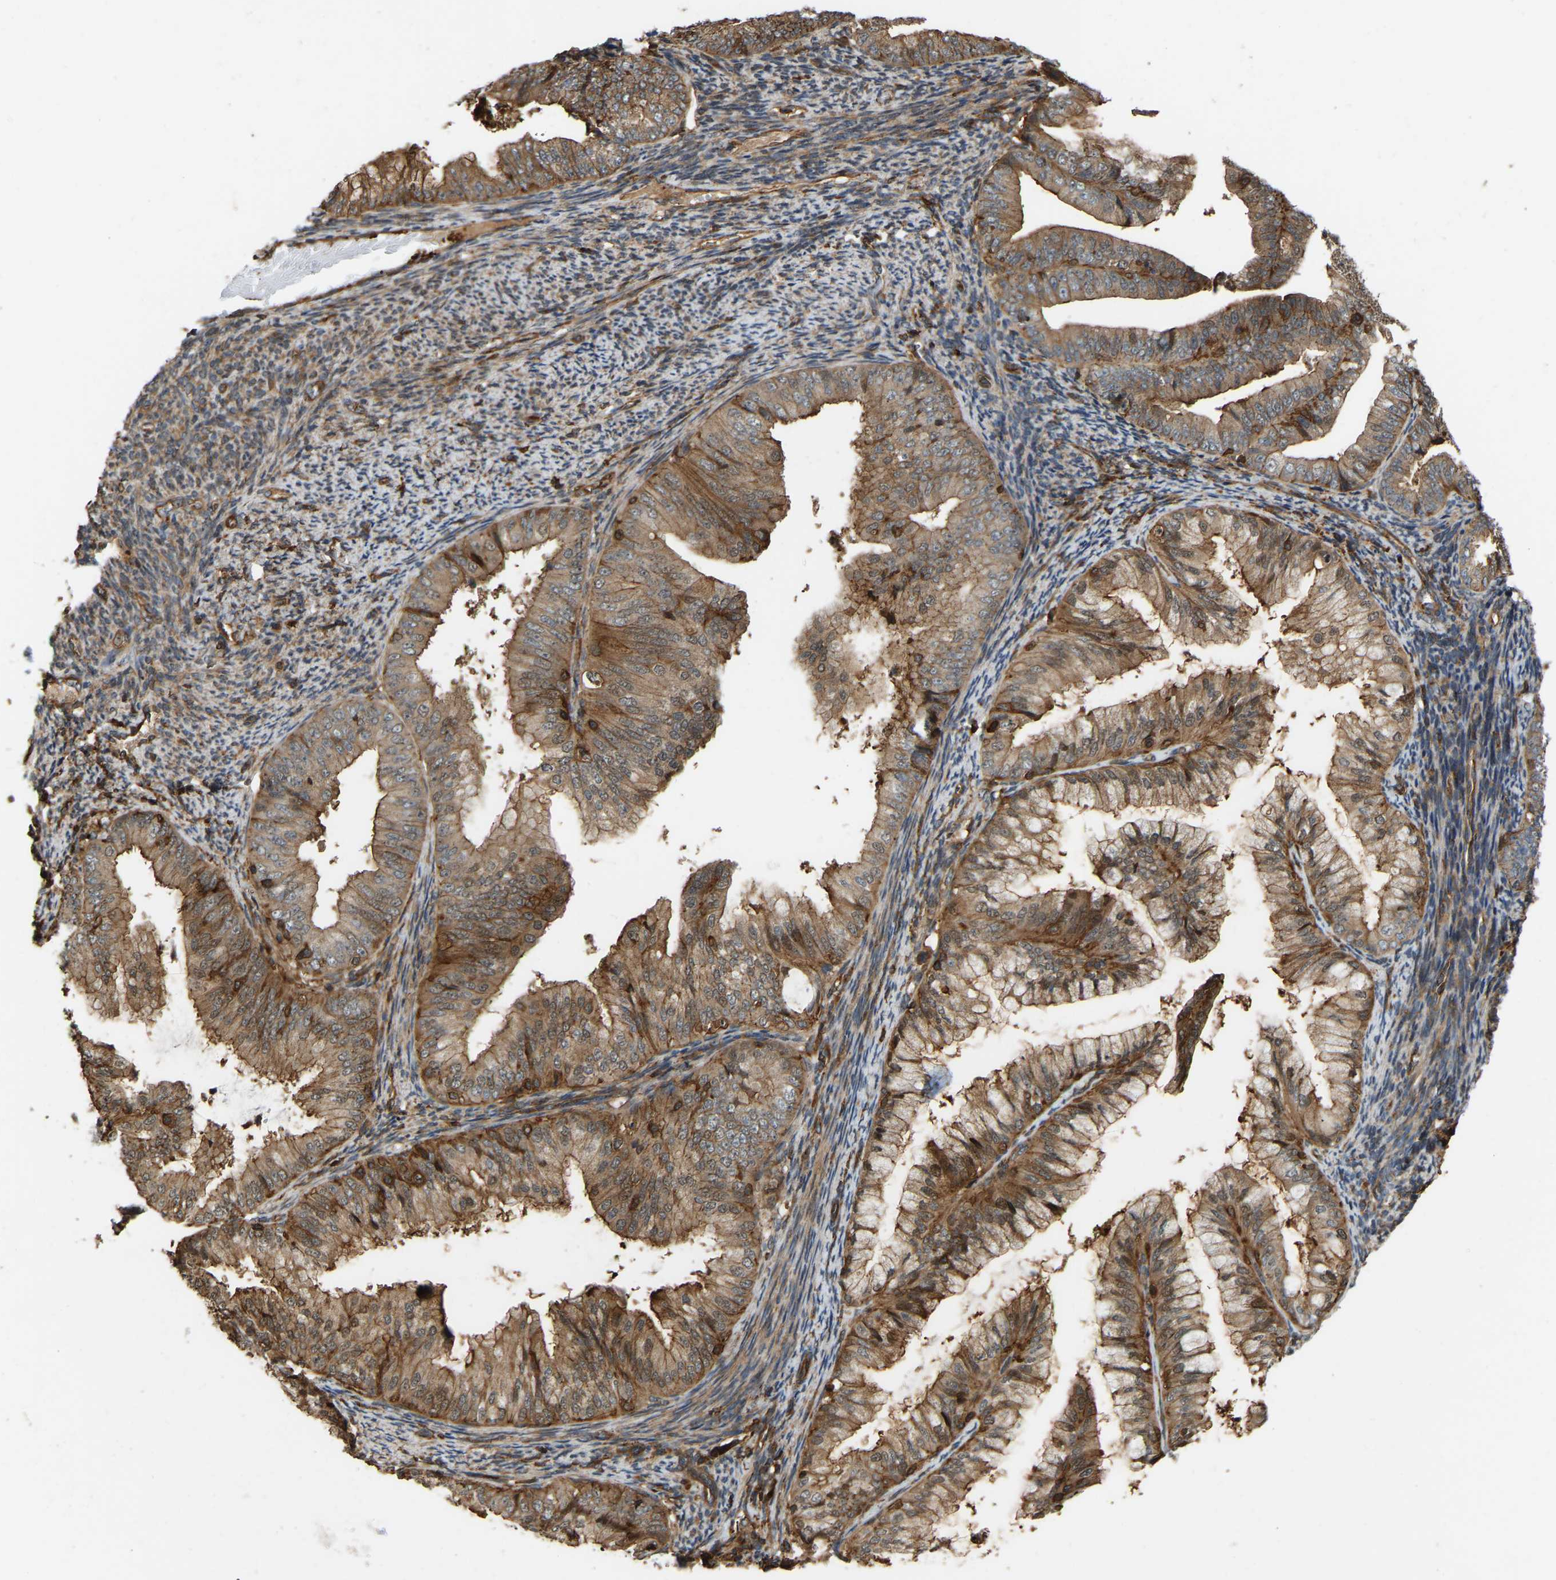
{"staining": {"intensity": "moderate", "quantity": ">75%", "location": "cytoplasmic/membranous"}, "tissue": "endometrial cancer", "cell_type": "Tumor cells", "image_type": "cancer", "snomed": [{"axis": "morphology", "description": "Adenocarcinoma, NOS"}, {"axis": "topography", "description": "Endometrium"}], "caption": "Protein analysis of endometrial adenocarcinoma tissue exhibits moderate cytoplasmic/membranous expression in approximately >75% of tumor cells.", "gene": "SAMD9L", "patient": {"sex": "female", "age": 63}}